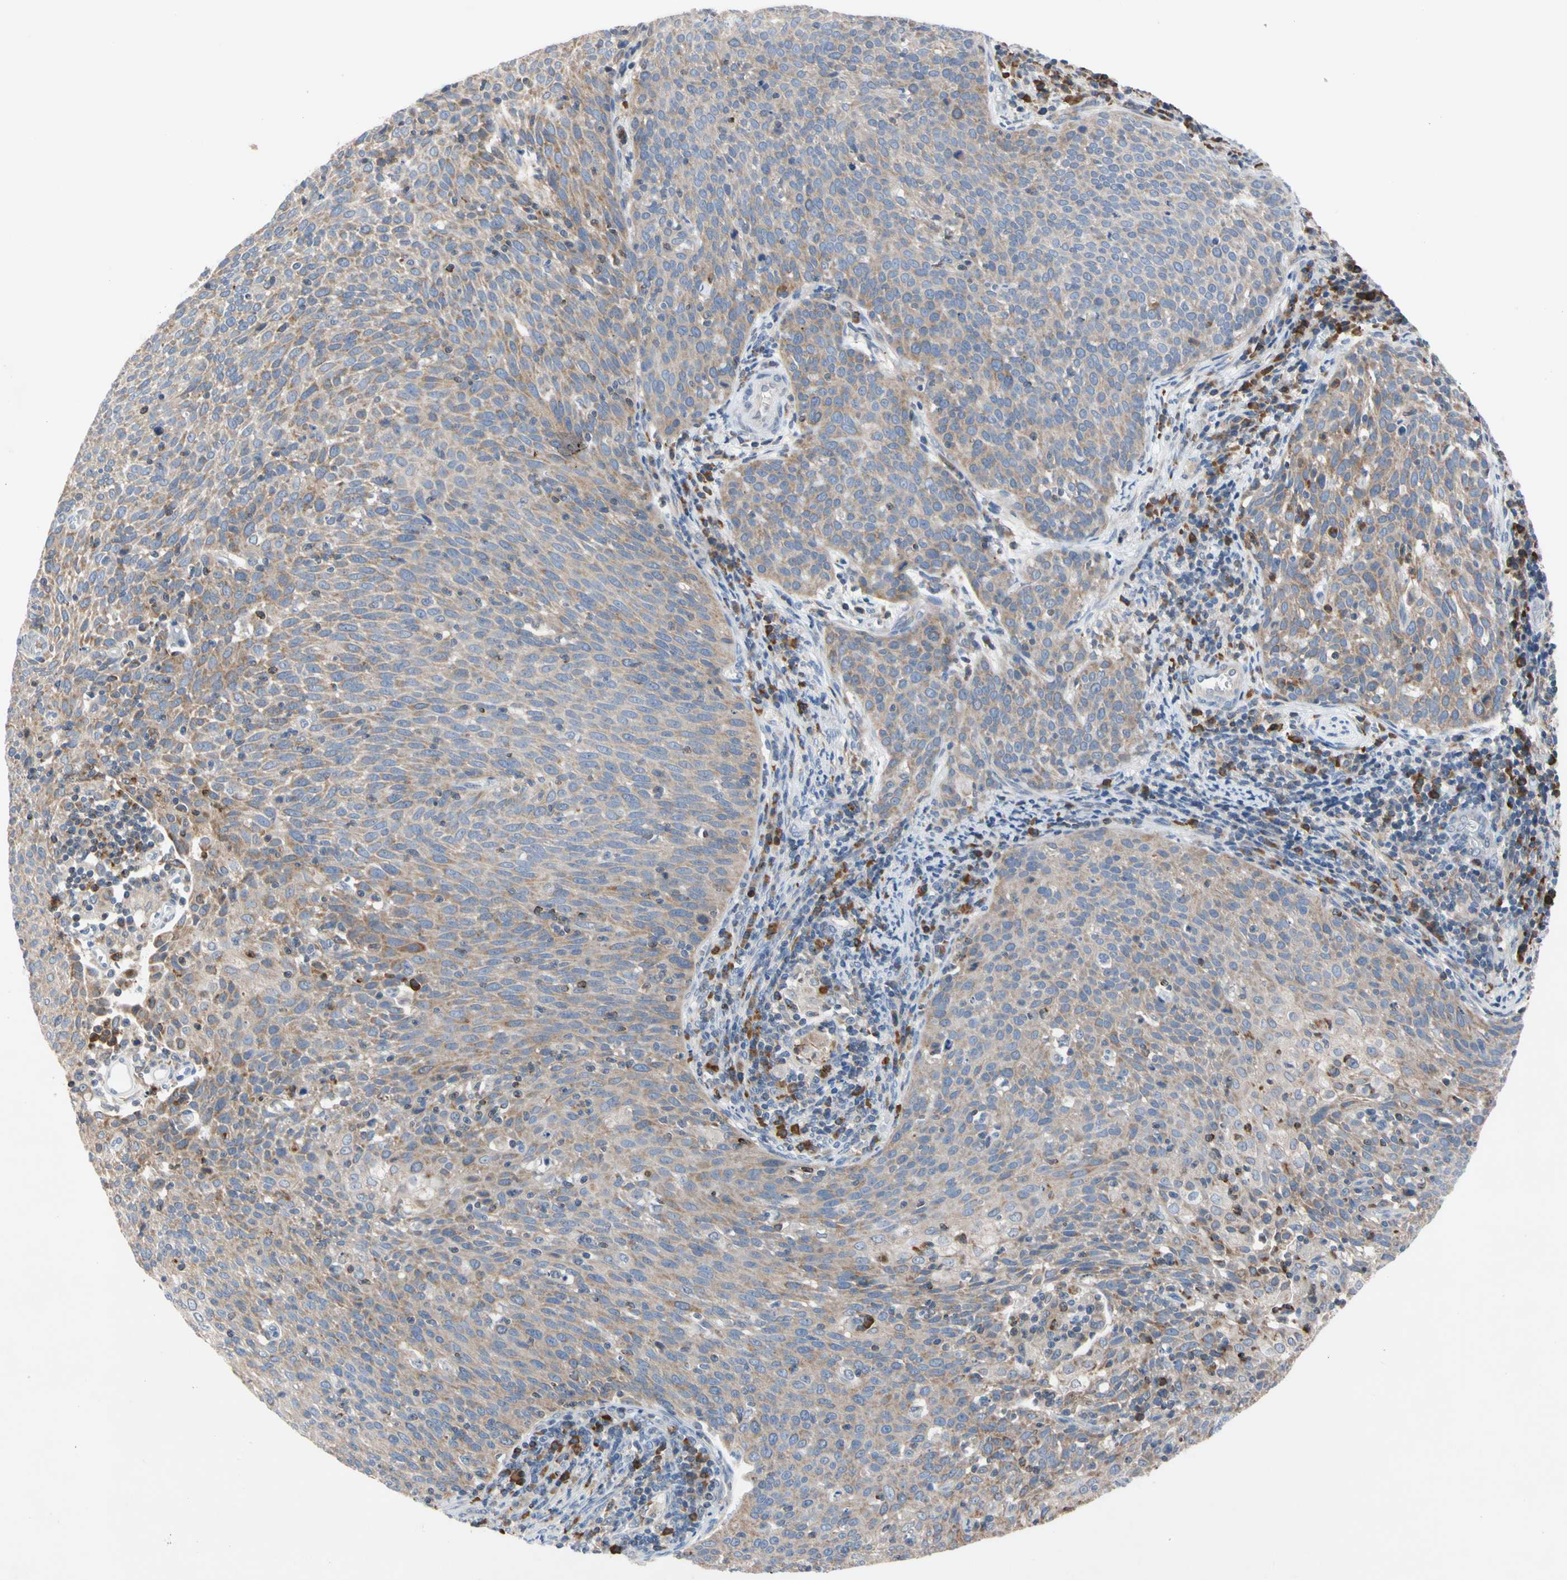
{"staining": {"intensity": "moderate", "quantity": "25%-75%", "location": "cytoplasmic/membranous"}, "tissue": "cervical cancer", "cell_type": "Tumor cells", "image_type": "cancer", "snomed": [{"axis": "morphology", "description": "Squamous cell carcinoma, NOS"}, {"axis": "topography", "description": "Cervix"}], "caption": "Brown immunohistochemical staining in cervical cancer (squamous cell carcinoma) shows moderate cytoplasmic/membranous positivity in approximately 25%-75% of tumor cells. (DAB (3,3'-diaminobenzidine) IHC with brightfield microscopy, high magnification).", "gene": "MCL1", "patient": {"sex": "female", "age": 38}}